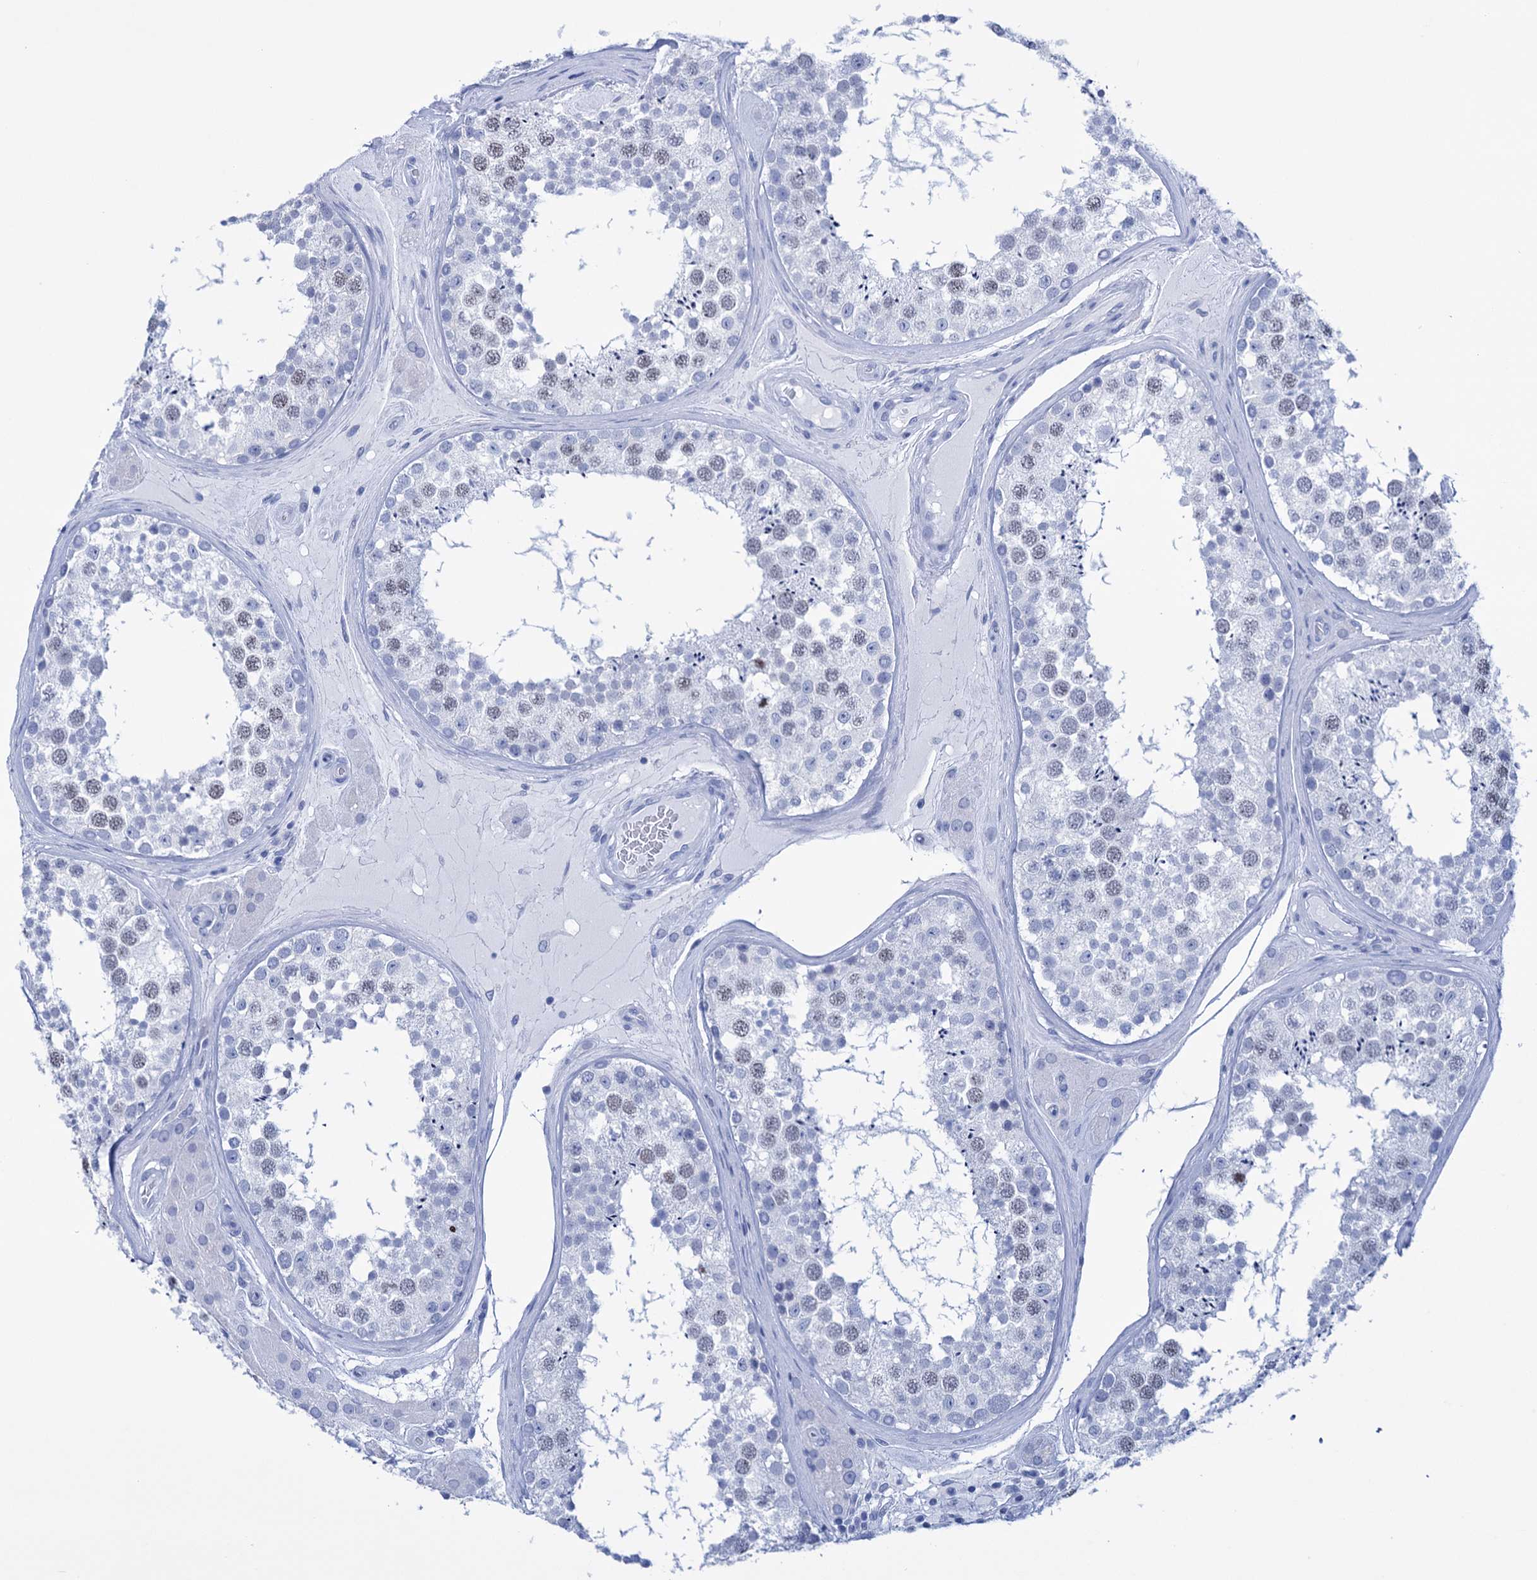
{"staining": {"intensity": "weak", "quantity": "<25%", "location": "nuclear"}, "tissue": "testis", "cell_type": "Cells in seminiferous ducts", "image_type": "normal", "snomed": [{"axis": "morphology", "description": "Normal tissue, NOS"}, {"axis": "topography", "description": "Testis"}], "caption": "This micrograph is of unremarkable testis stained with immunohistochemistry (IHC) to label a protein in brown with the nuclei are counter-stained blue. There is no positivity in cells in seminiferous ducts.", "gene": "FBXW12", "patient": {"sex": "male", "age": 46}}